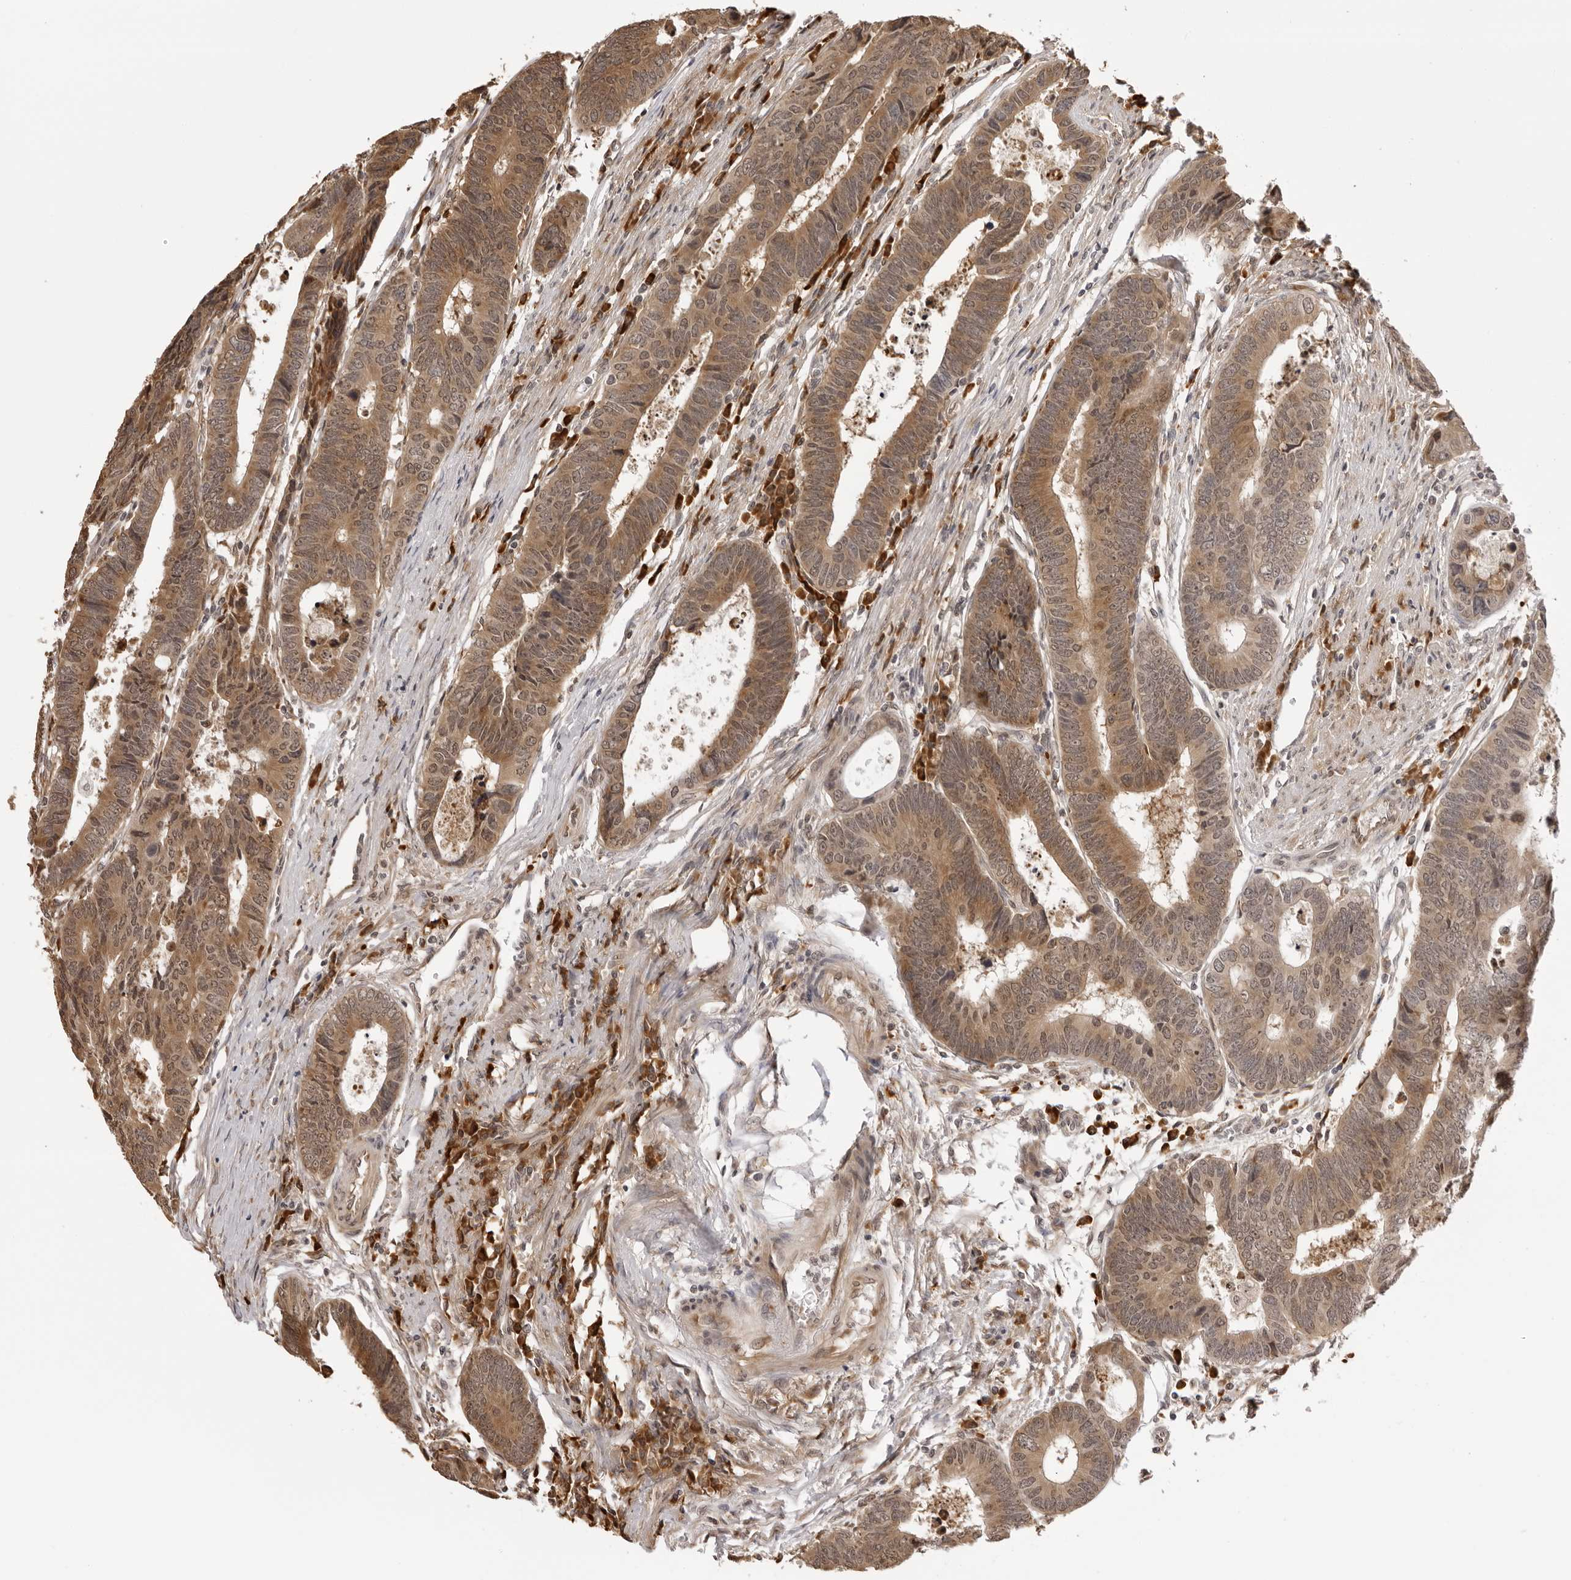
{"staining": {"intensity": "moderate", "quantity": ">75%", "location": "cytoplasmic/membranous"}, "tissue": "colorectal cancer", "cell_type": "Tumor cells", "image_type": "cancer", "snomed": [{"axis": "morphology", "description": "Adenocarcinoma, NOS"}, {"axis": "topography", "description": "Rectum"}], "caption": "A brown stain shows moderate cytoplasmic/membranous expression of a protein in adenocarcinoma (colorectal) tumor cells.", "gene": "ZC3H11A", "patient": {"sex": "male", "age": 84}}